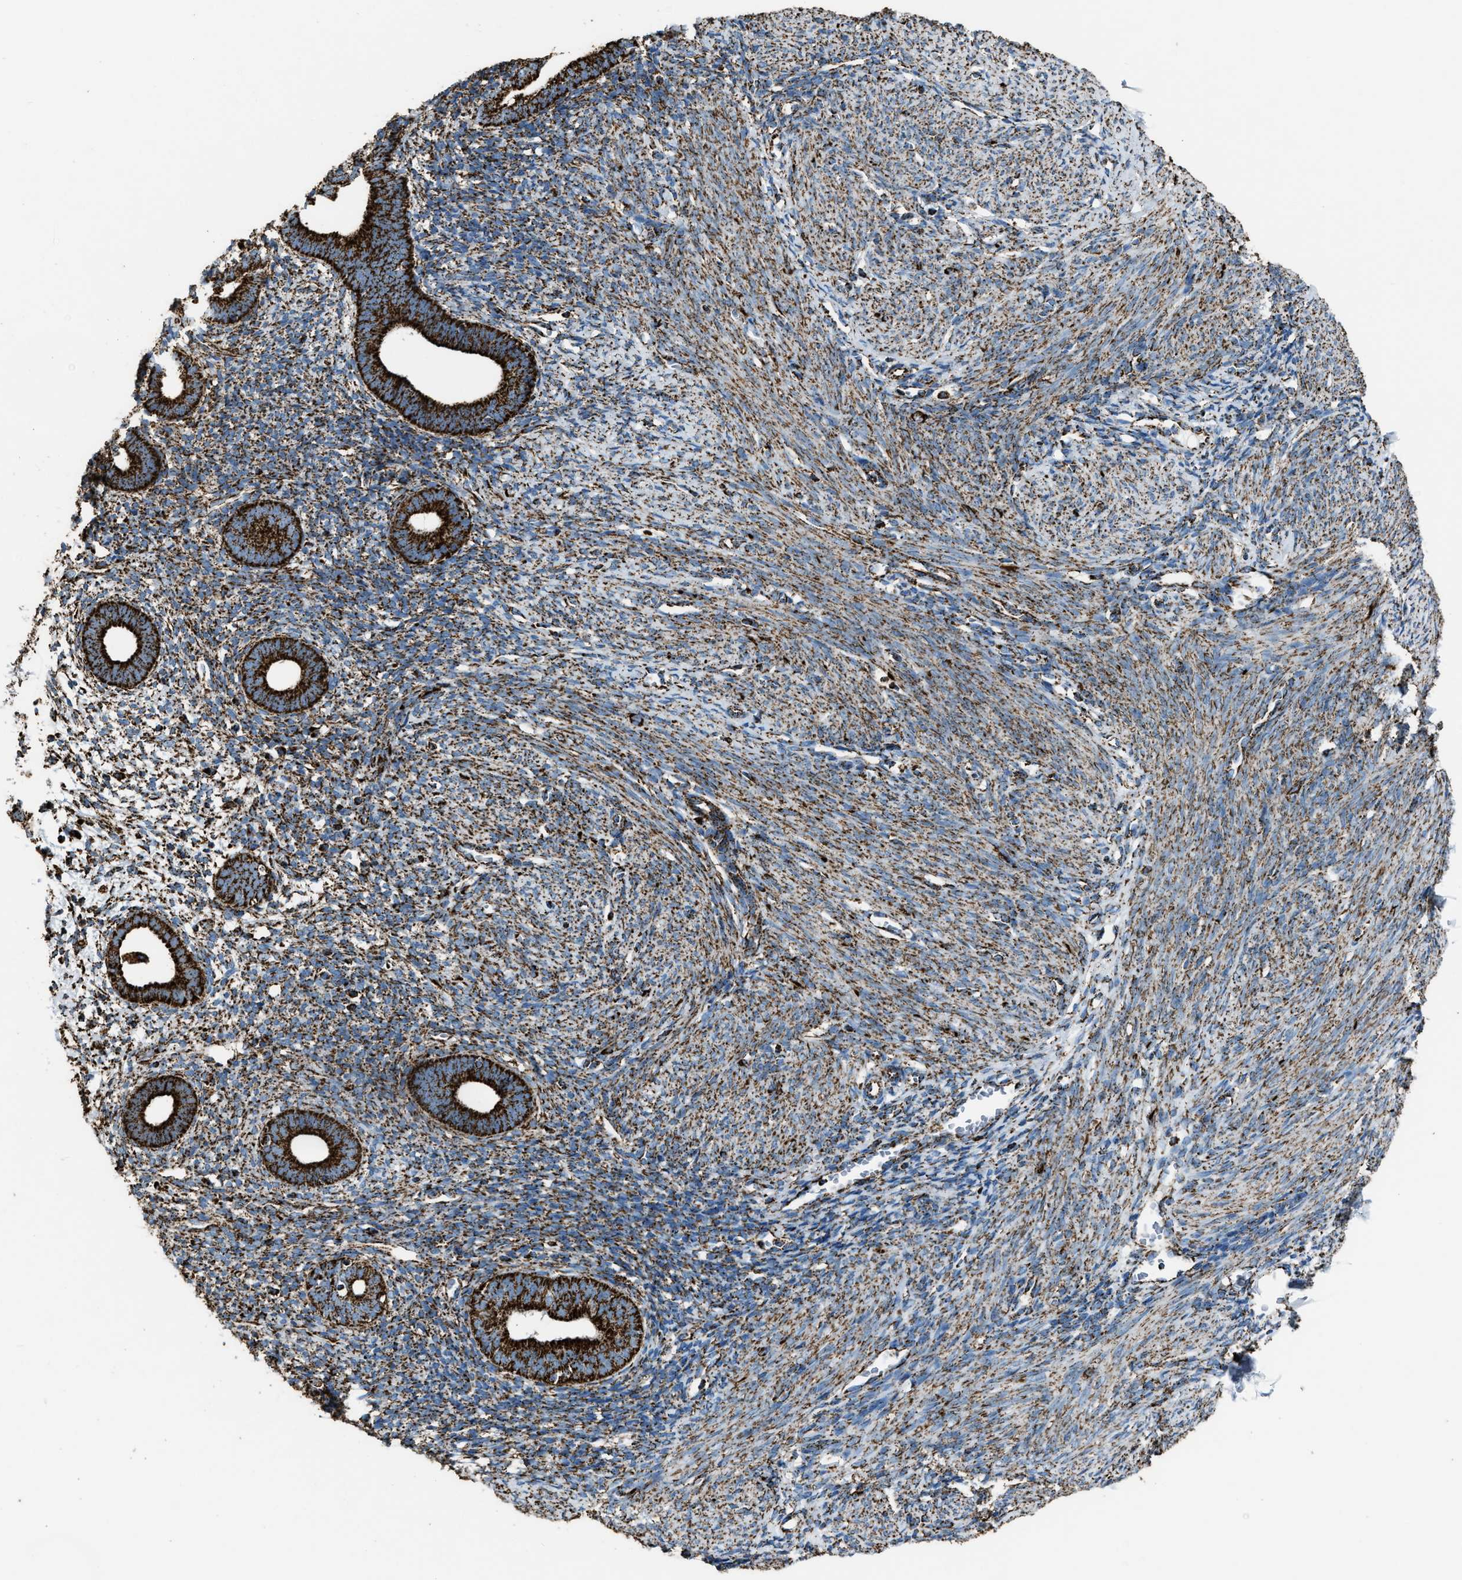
{"staining": {"intensity": "strong", "quantity": ">75%", "location": "cytoplasmic/membranous"}, "tissue": "endometrium", "cell_type": "Cells in endometrial stroma", "image_type": "normal", "snomed": [{"axis": "morphology", "description": "Normal tissue, NOS"}, {"axis": "morphology", "description": "Adenocarcinoma, NOS"}, {"axis": "topography", "description": "Endometrium"}], "caption": "The immunohistochemical stain labels strong cytoplasmic/membranous staining in cells in endometrial stroma of unremarkable endometrium. Nuclei are stained in blue.", "gene": "MDH2", "patient": {"sex": "female", "age": 57}}